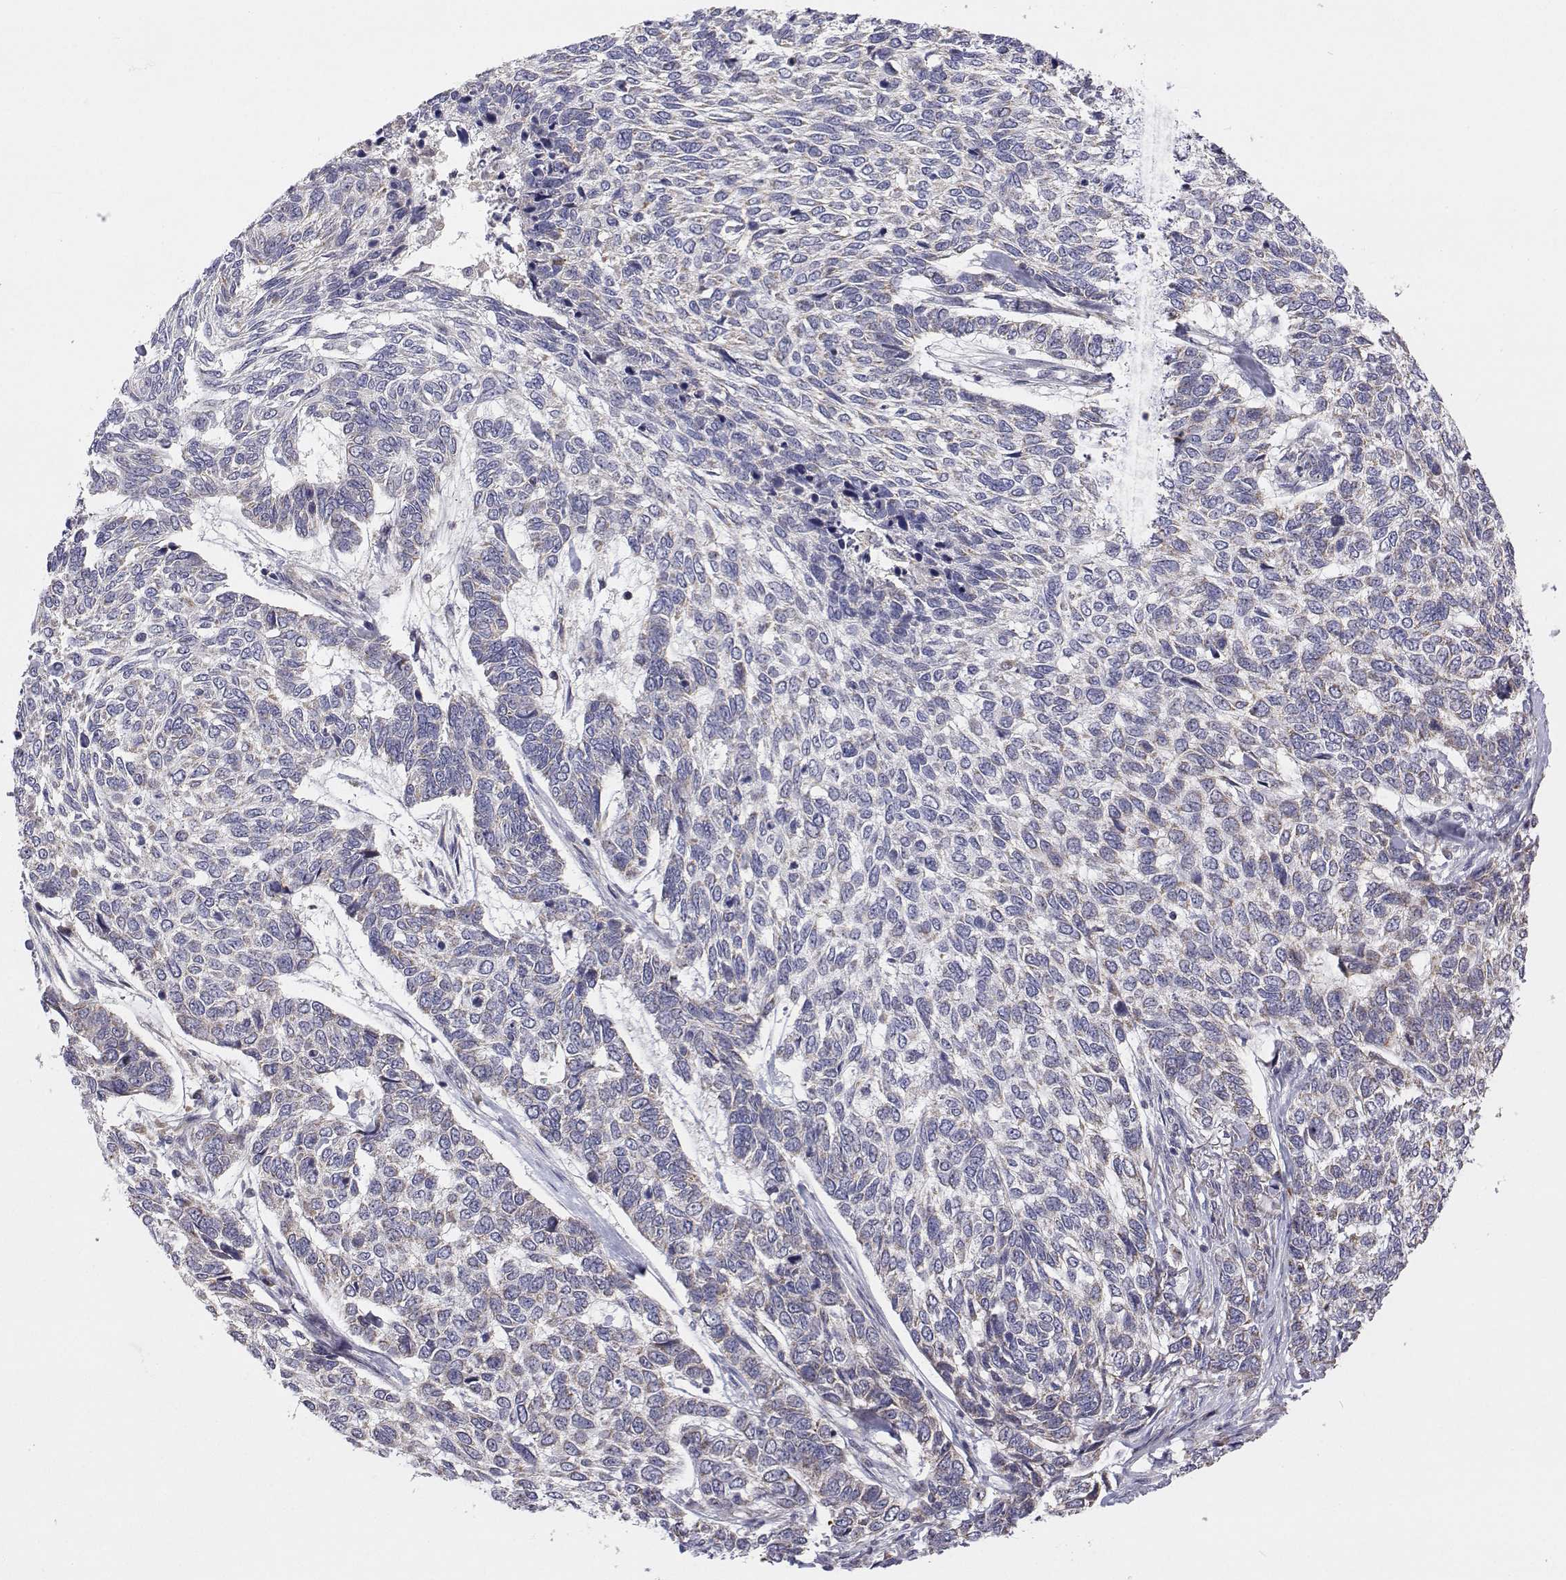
{"staining": {"intensity": "negative", "quantity": "none", "location": "none"}, "tissue": "skin cancer", "cell_type": "Tumor cells", "image_type": "cancer", "snomed": [{"axis": "morphology", "description": "Basal cell carcinoma"}, {"axis": "topography", "description": "Skin"}], "caption": "Immunohistochemistry (IHC) of skin basal cell carcinoma displays no staining in tumor cells. Nuclei are stained in blue.", "gene": "MRPL3", "patient": {"sex": "female", "age": 65}}